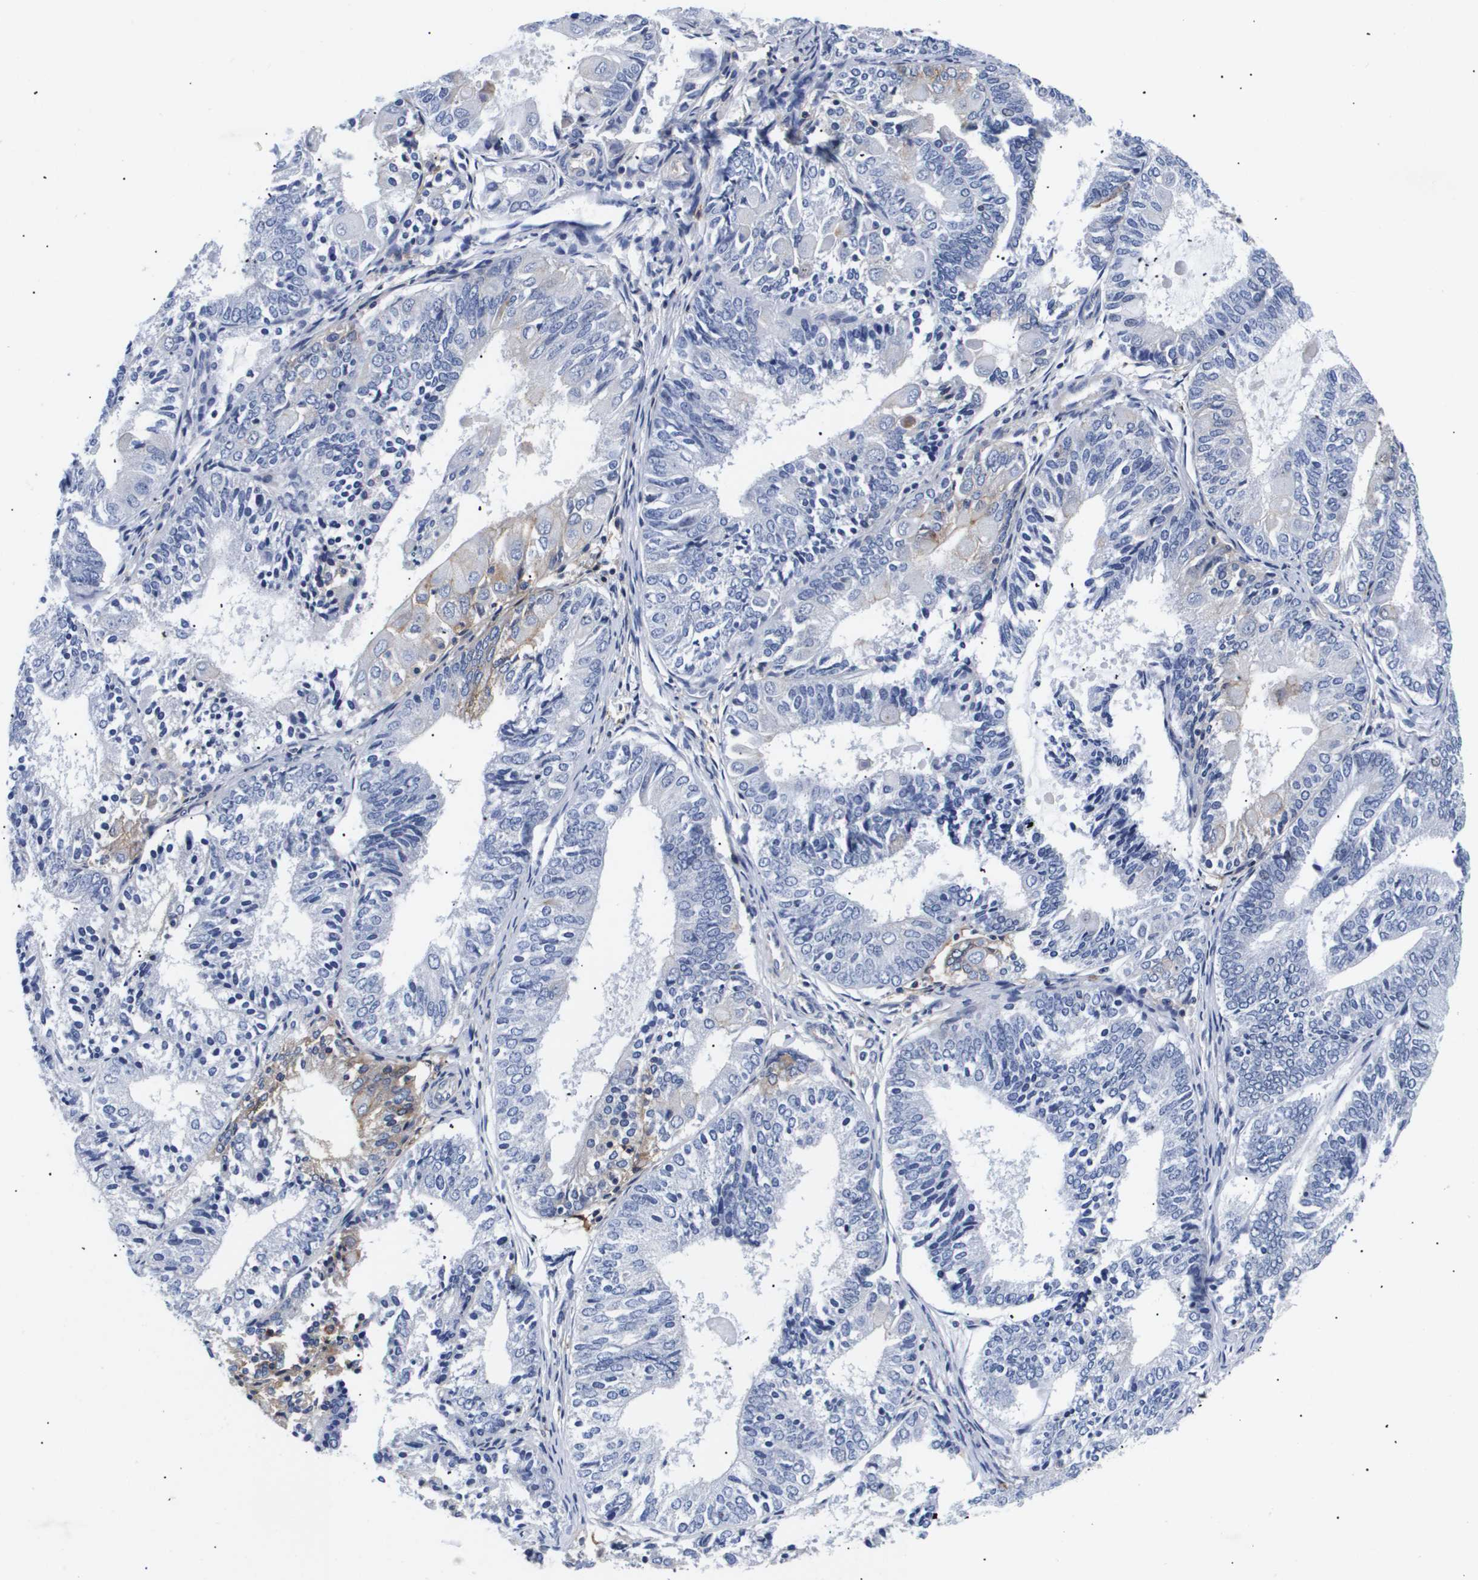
{"staining": {"intensity": "weak", "quantity": "<25%", "location": "cytoplasmic/membranous"}, "tissue": "endometrial cancer", "cell_type": "Tumor cells", "image_type": "cancer", "snomed": [{"axis": "morphology", "description": "Adenocarcinoma, NOS"}, {"axis": "topography", "description": "Endometrium"}], "caption": "Immunohistochemistry (IHC) histopathology image of human endometrial cancer (adenocarcinoma) stained for a protein (brown), which demonstrates no expression in tumor cells.", "gene": "SHD", "patient": {"sex": "female", "age": 81}}